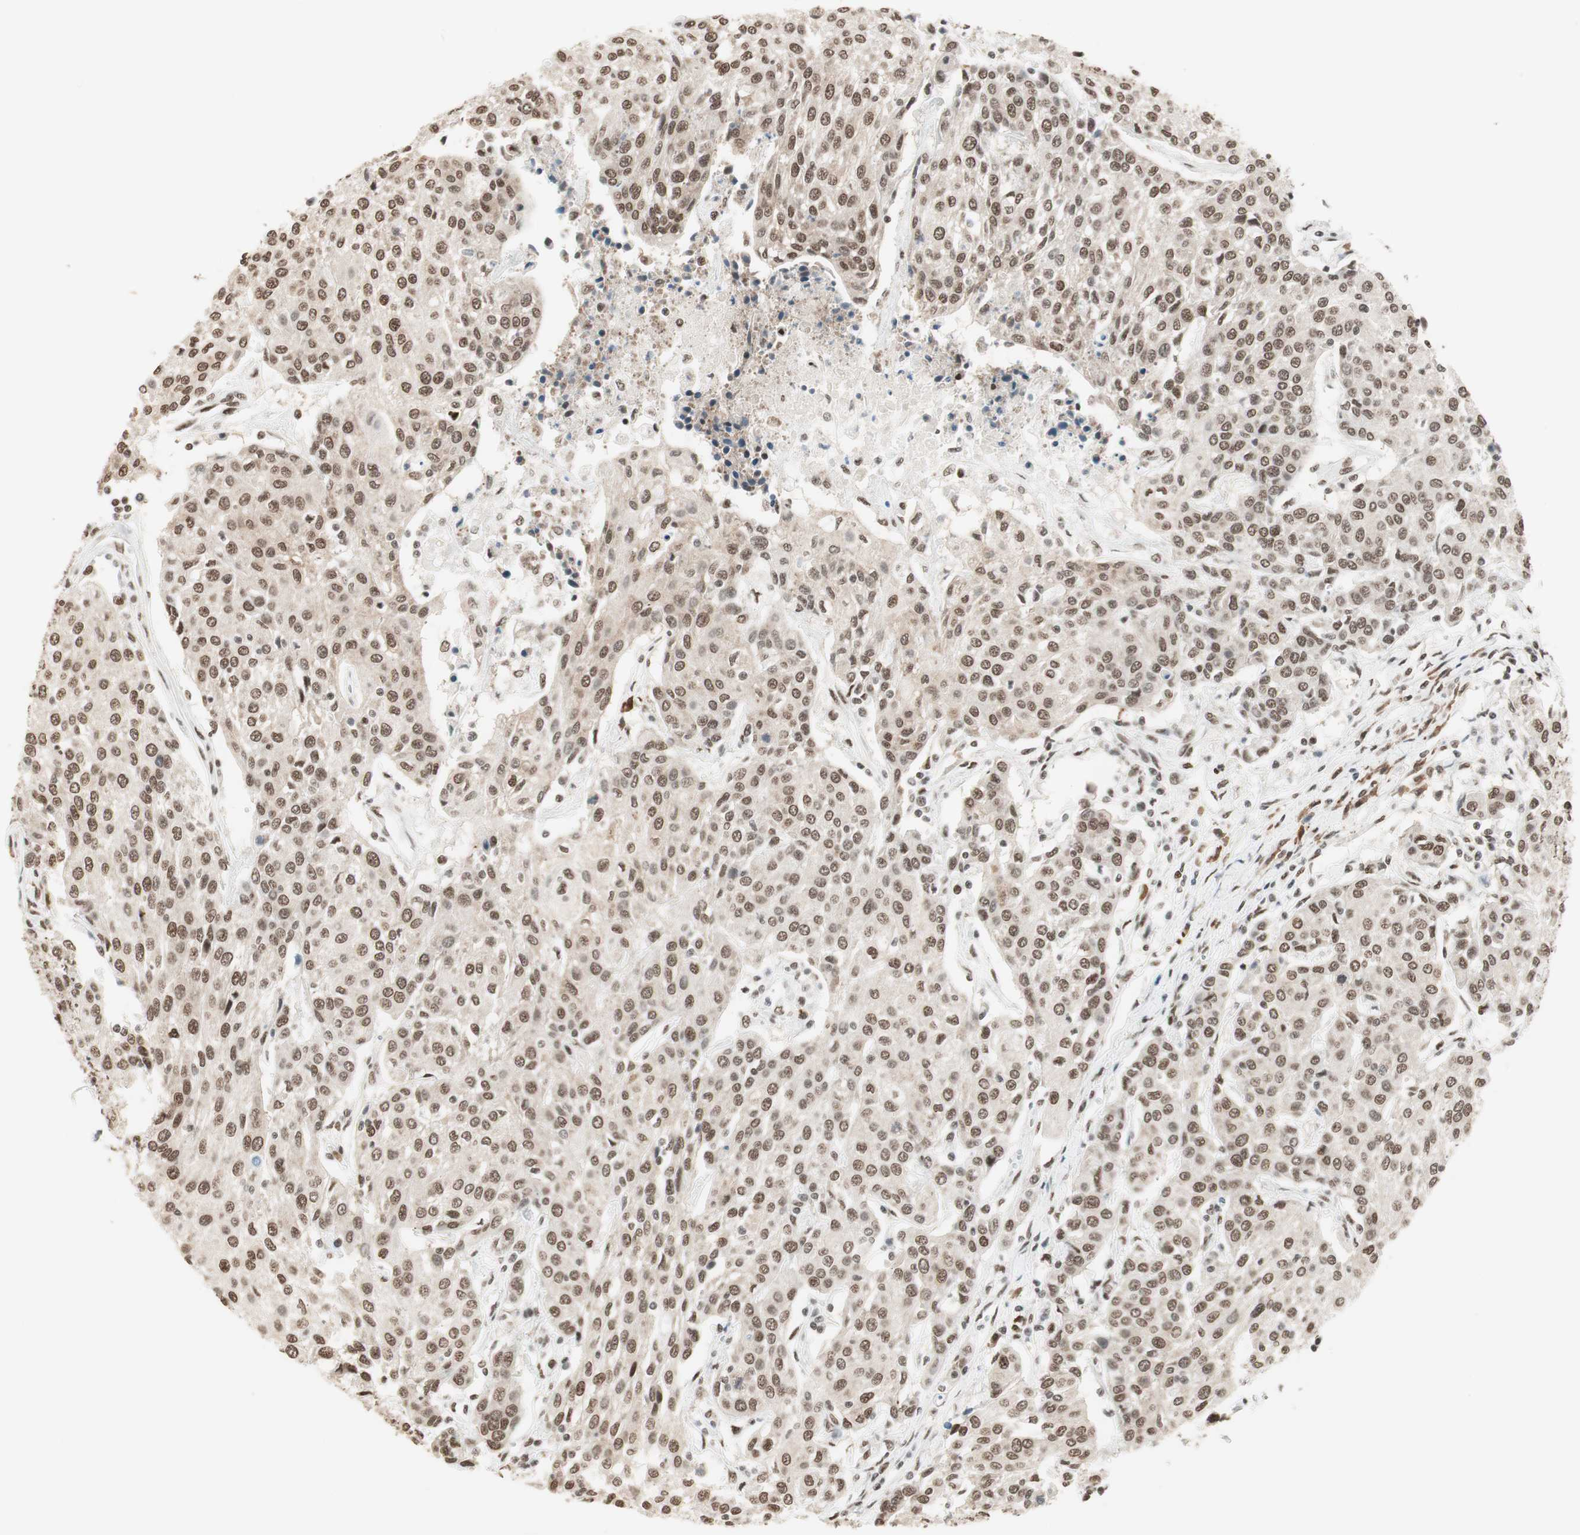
{"staining": {"intensity": "moderate", "quantity": ">75%", "location": "nuclear"}, "tissue": "urothelial cancer", "cell_type": "Tumor cells", "image_type": "cancer", "snomed": [{"axis": "morphology", "description": "Urothelial carcinoma, High grade"}, {"axis": "topography", "description": "Urinary bladder"}], "caption": "Immunohistochemistry (DAB) staining of high-grade urothelial carcinoma demonstrates moderate nuclear protein staining in approximately >75% of tumor cells. The staining was performed using DAB (3,3'-diaminobenzidine) to visualize the protein expression in brown, while the nuclei were stained in blue with hematoxylin (Magnification: 20x).", "gene": "SMARCE1", "patient": {"sex": "female", "age": 85}}